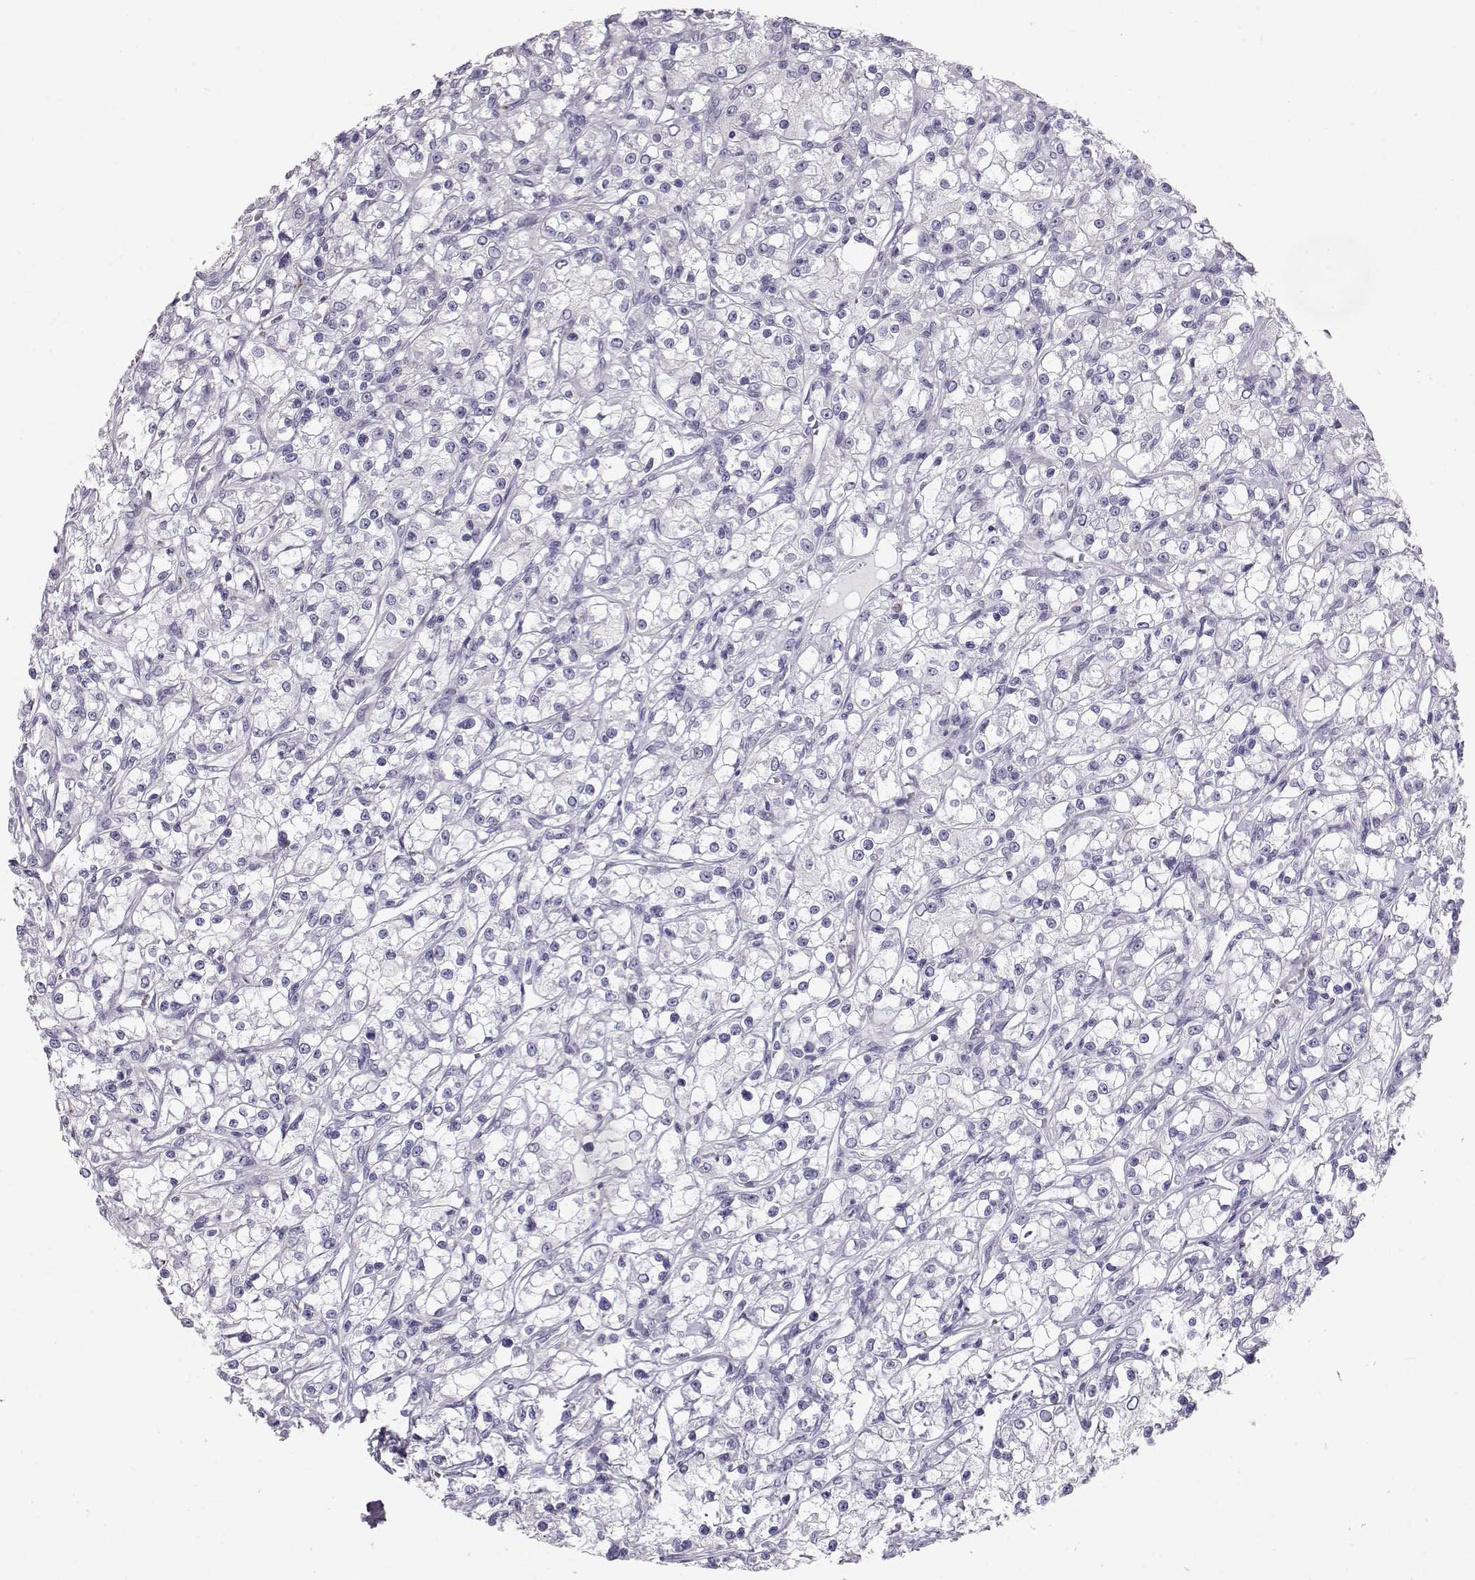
{"staining": {"intensity": "negative", "quantity": "none", "location": "none"}, "tissue": "renal cancer", "cell_type": "Tumor cells", "image_type": "cancer", "snomed": [{"axis": "morphology", "description": "Adenocarcinoma, NOS"}, {"axis": "topography", "description": "Kidney"}], "caption": "Tumor cells show no significant expression in renal adenocarcinoma. The staining is performed using DAB brown chromogen with nuclei counter-stained in using hematoxylin.", "gene": "RD3", "patient": {"sex": "female", "age": 59}}